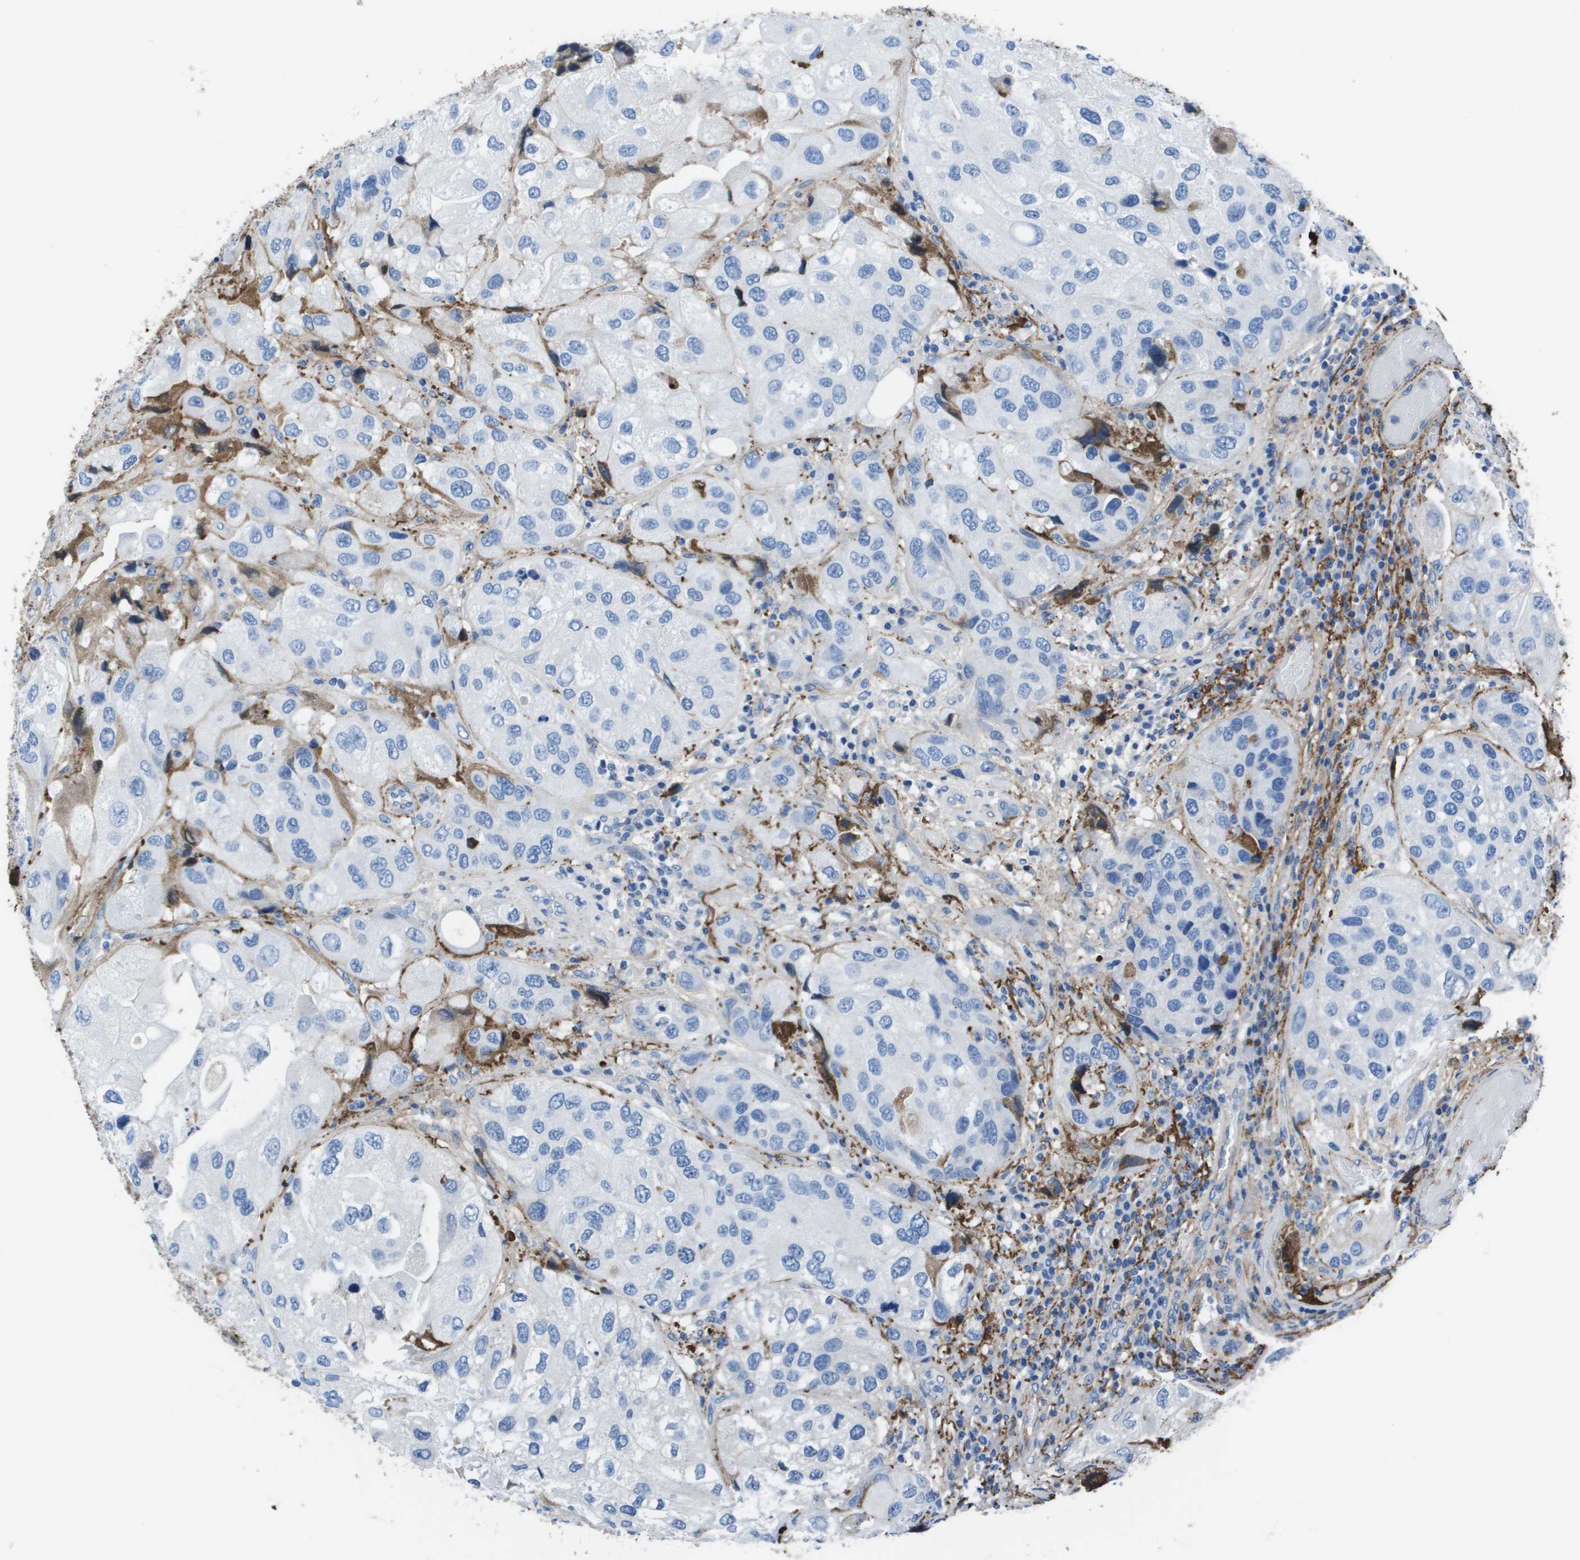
{"staining": {"intensity": "negative", "quantity": "none", "location": "none"}, "tissue": "urothelial cancer", "cell_type": "Tumor cells", "image_type": "cancer", "snomed": [{"axis": "morphology", "description": "Urothelial carcinoma, High grade"}, {"axis": "topography", "description": "Urinary bladder"}], "caption": "An image of human urothelial cancer is negative for staining in tumor cells.", "gene": "VTN", "patient": {"sex": "female", "age": 64}}